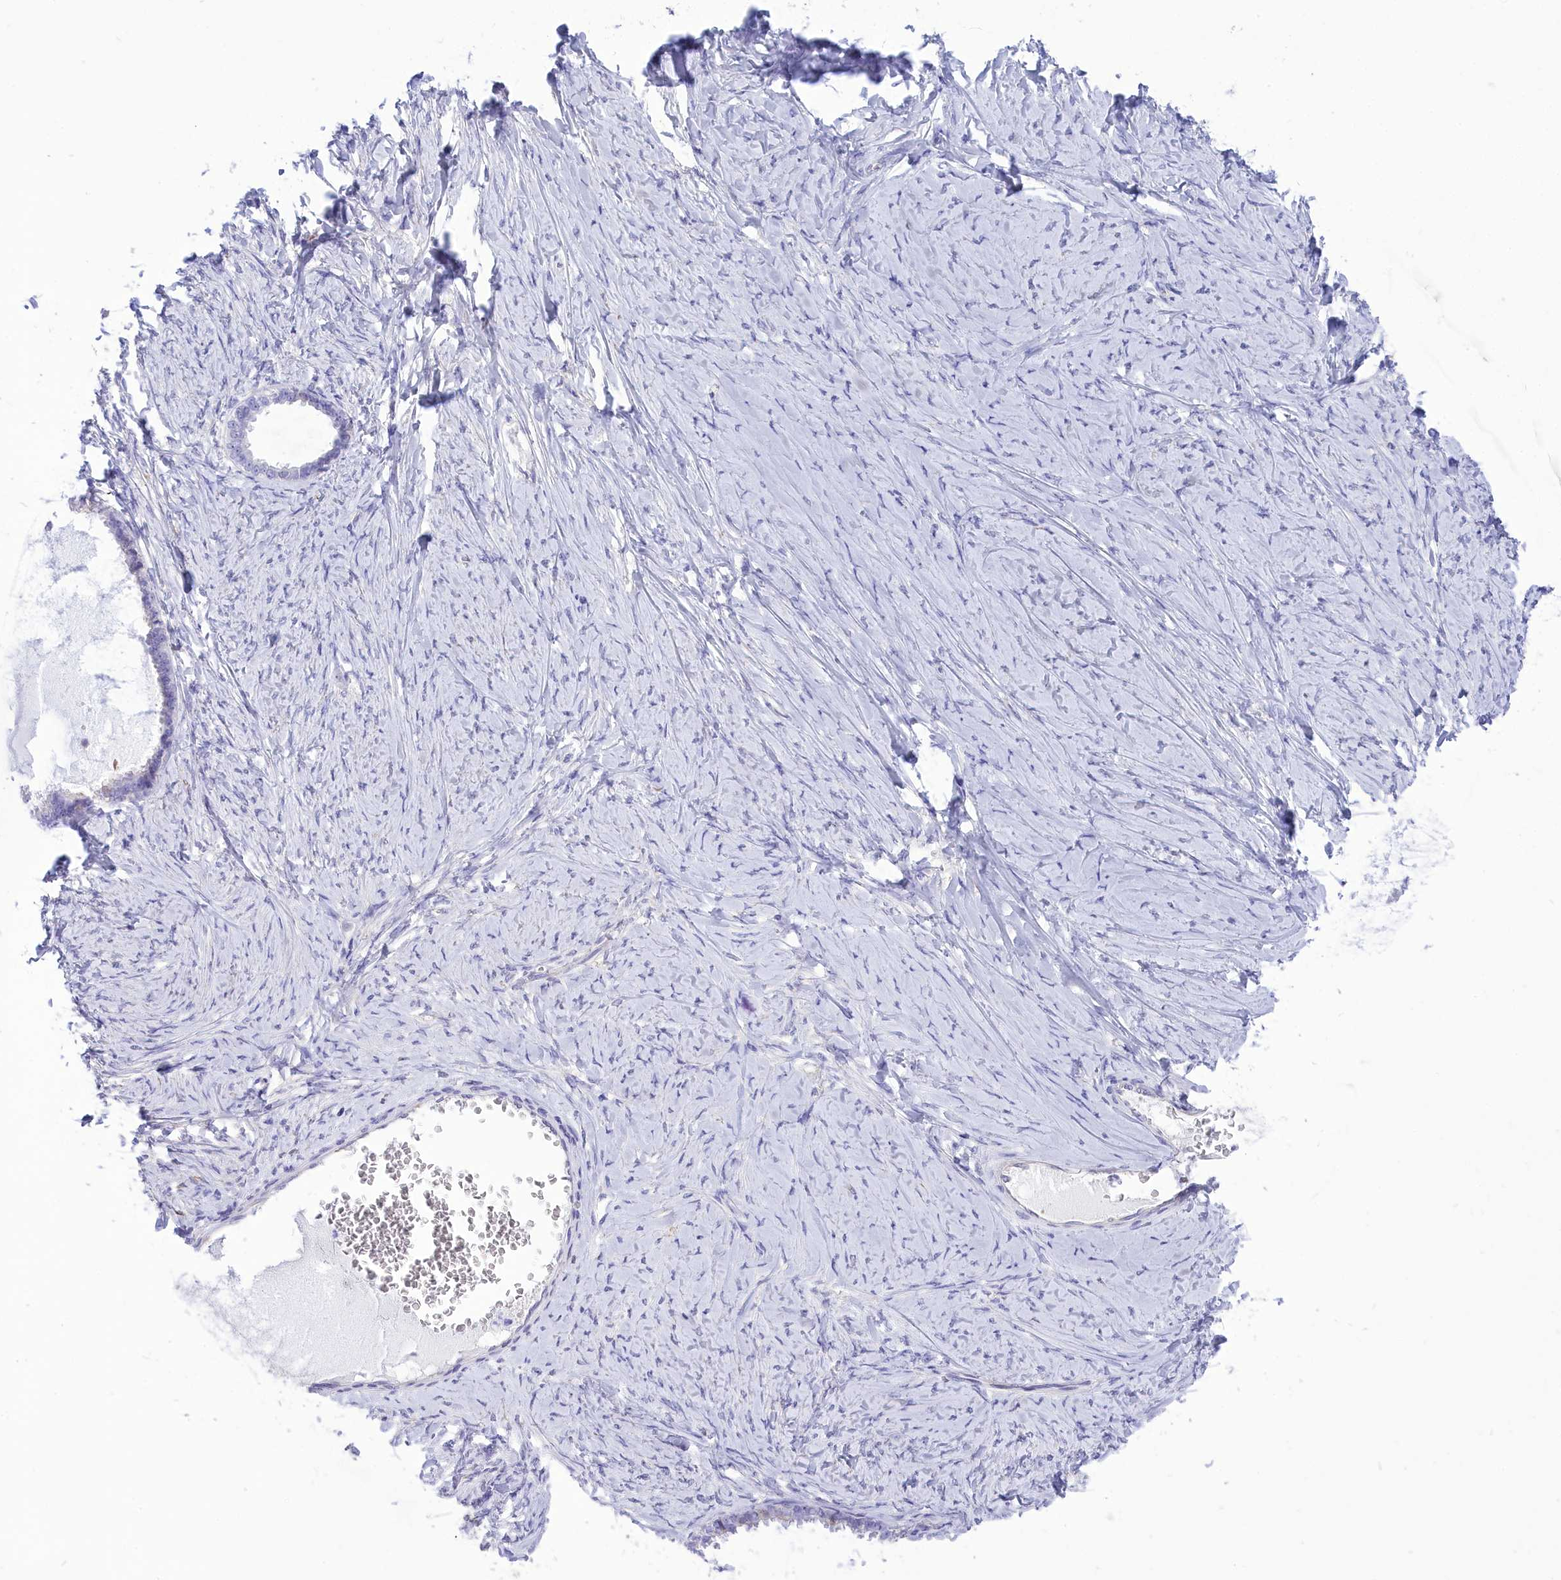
{"staining": {"intensity": "negative", "quantity": "none", "location": "none"}, "tissue": "ovarian cancer", "cell_type": "Tumor cells", "image_type": "cancer", "snomed": [{"axis": "morphology", "description": "Cystadenocarcinoma, serous, NOS"}, {"axis": "topography", "description": "Ovary"}], "caption": "Tumor cells are negative for brown protein staining in serous cystadenocarcinoma (ovarian). The staining is performed using DAB (3,3'-diaminobenzidine) brown chromogen with nuclei counter-stained in using hematoxylin.", "gene": "DCAF16", "patient": {"sex": "female", "age": 79}}